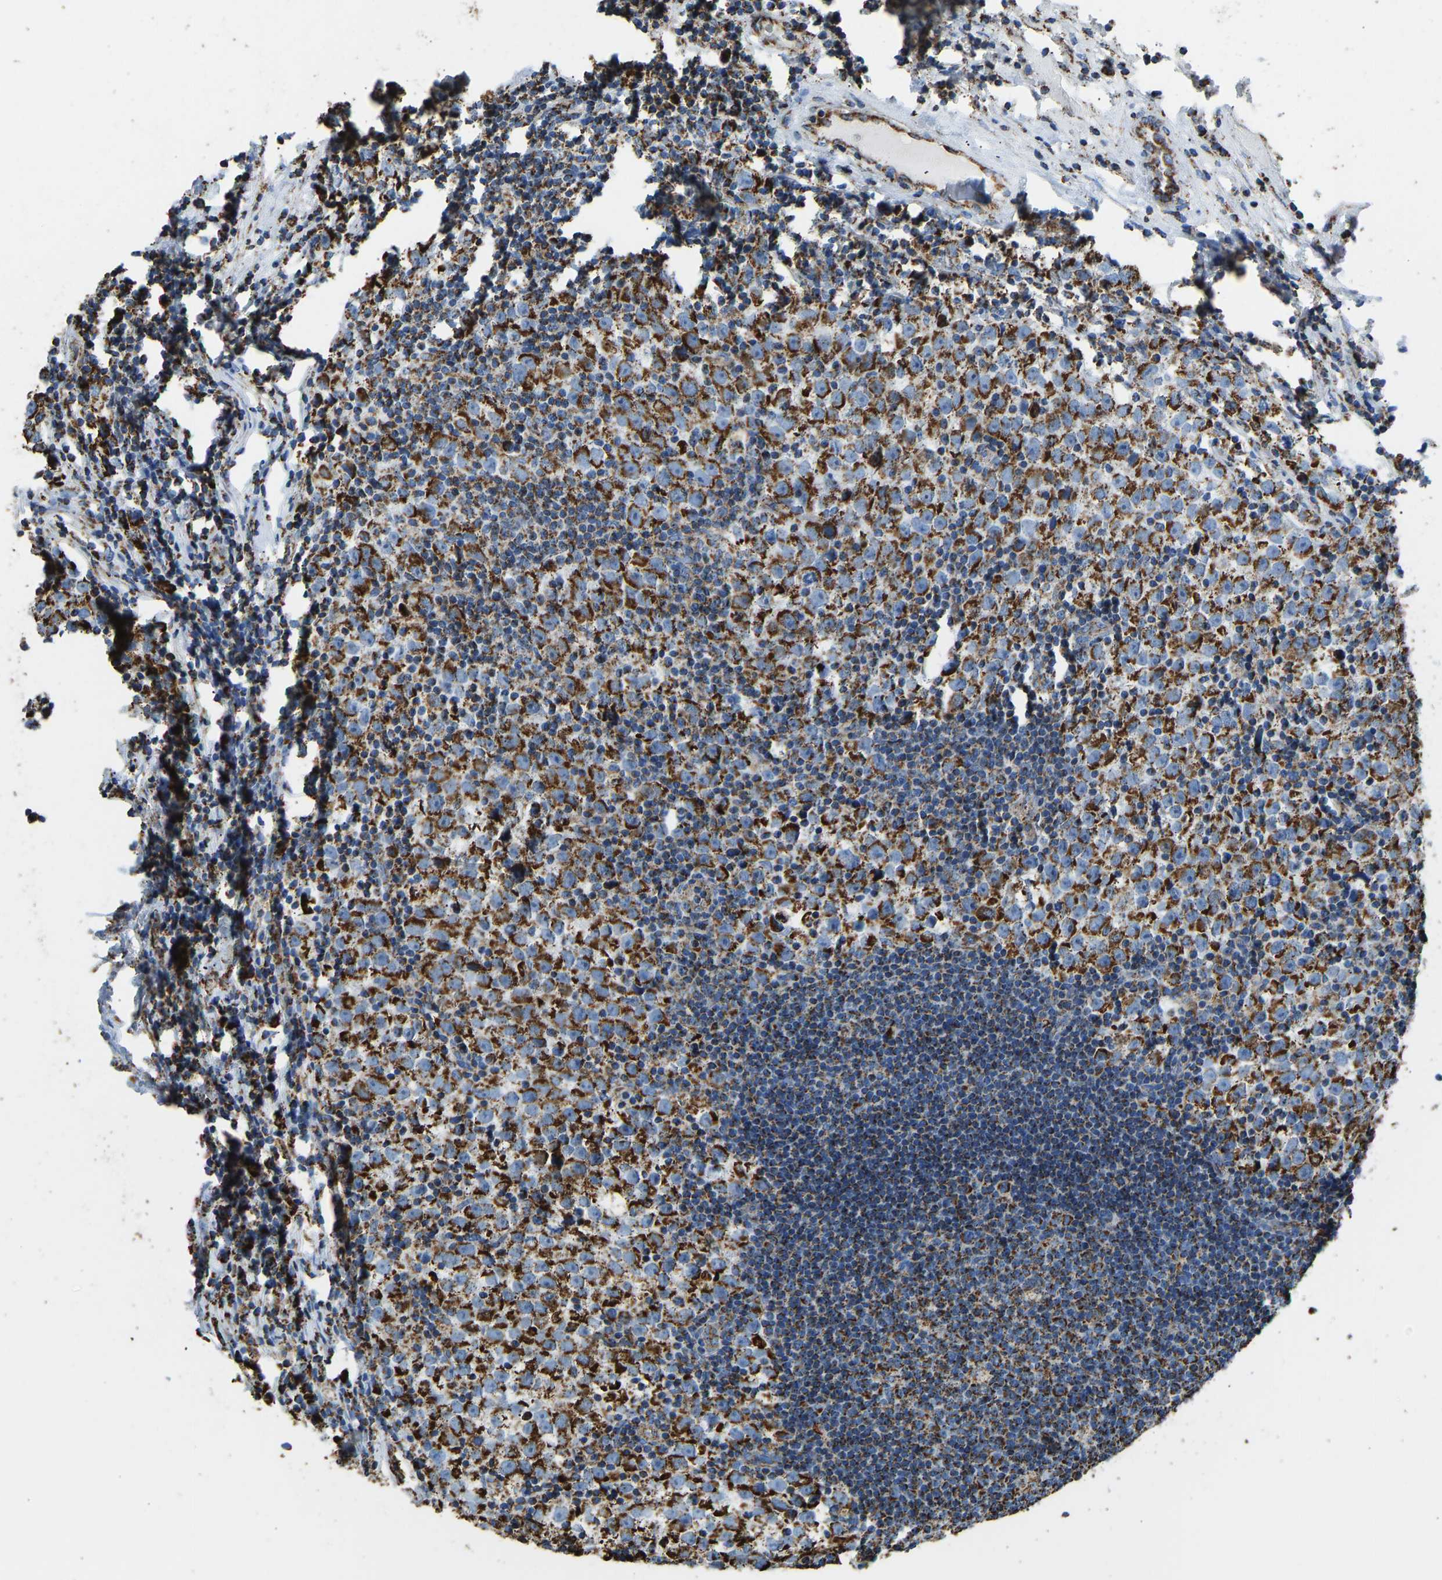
{"staining": {"intensity": "strong", "quantity": ">75%", "location": "cytoplasmic/membranous"}, "tissue": "testis cancer", "cell_type": "Tumor cells", "image_type": "cancer", "snomed": [{"axis": "morphology", "description": "Normal tissue, NOS"}, {"axis": "morphology", "description": "Seminoma, NOS"}, {"axis": "topography", "description": "Testis"}], "caption": "A high amount of strong cytoplasmic/membranous expression is appreciated in about >75% of tumor cells in testis seminoma tissue.", "gene": "IRX6", "patient": {"sex": "male", "age": 43}}